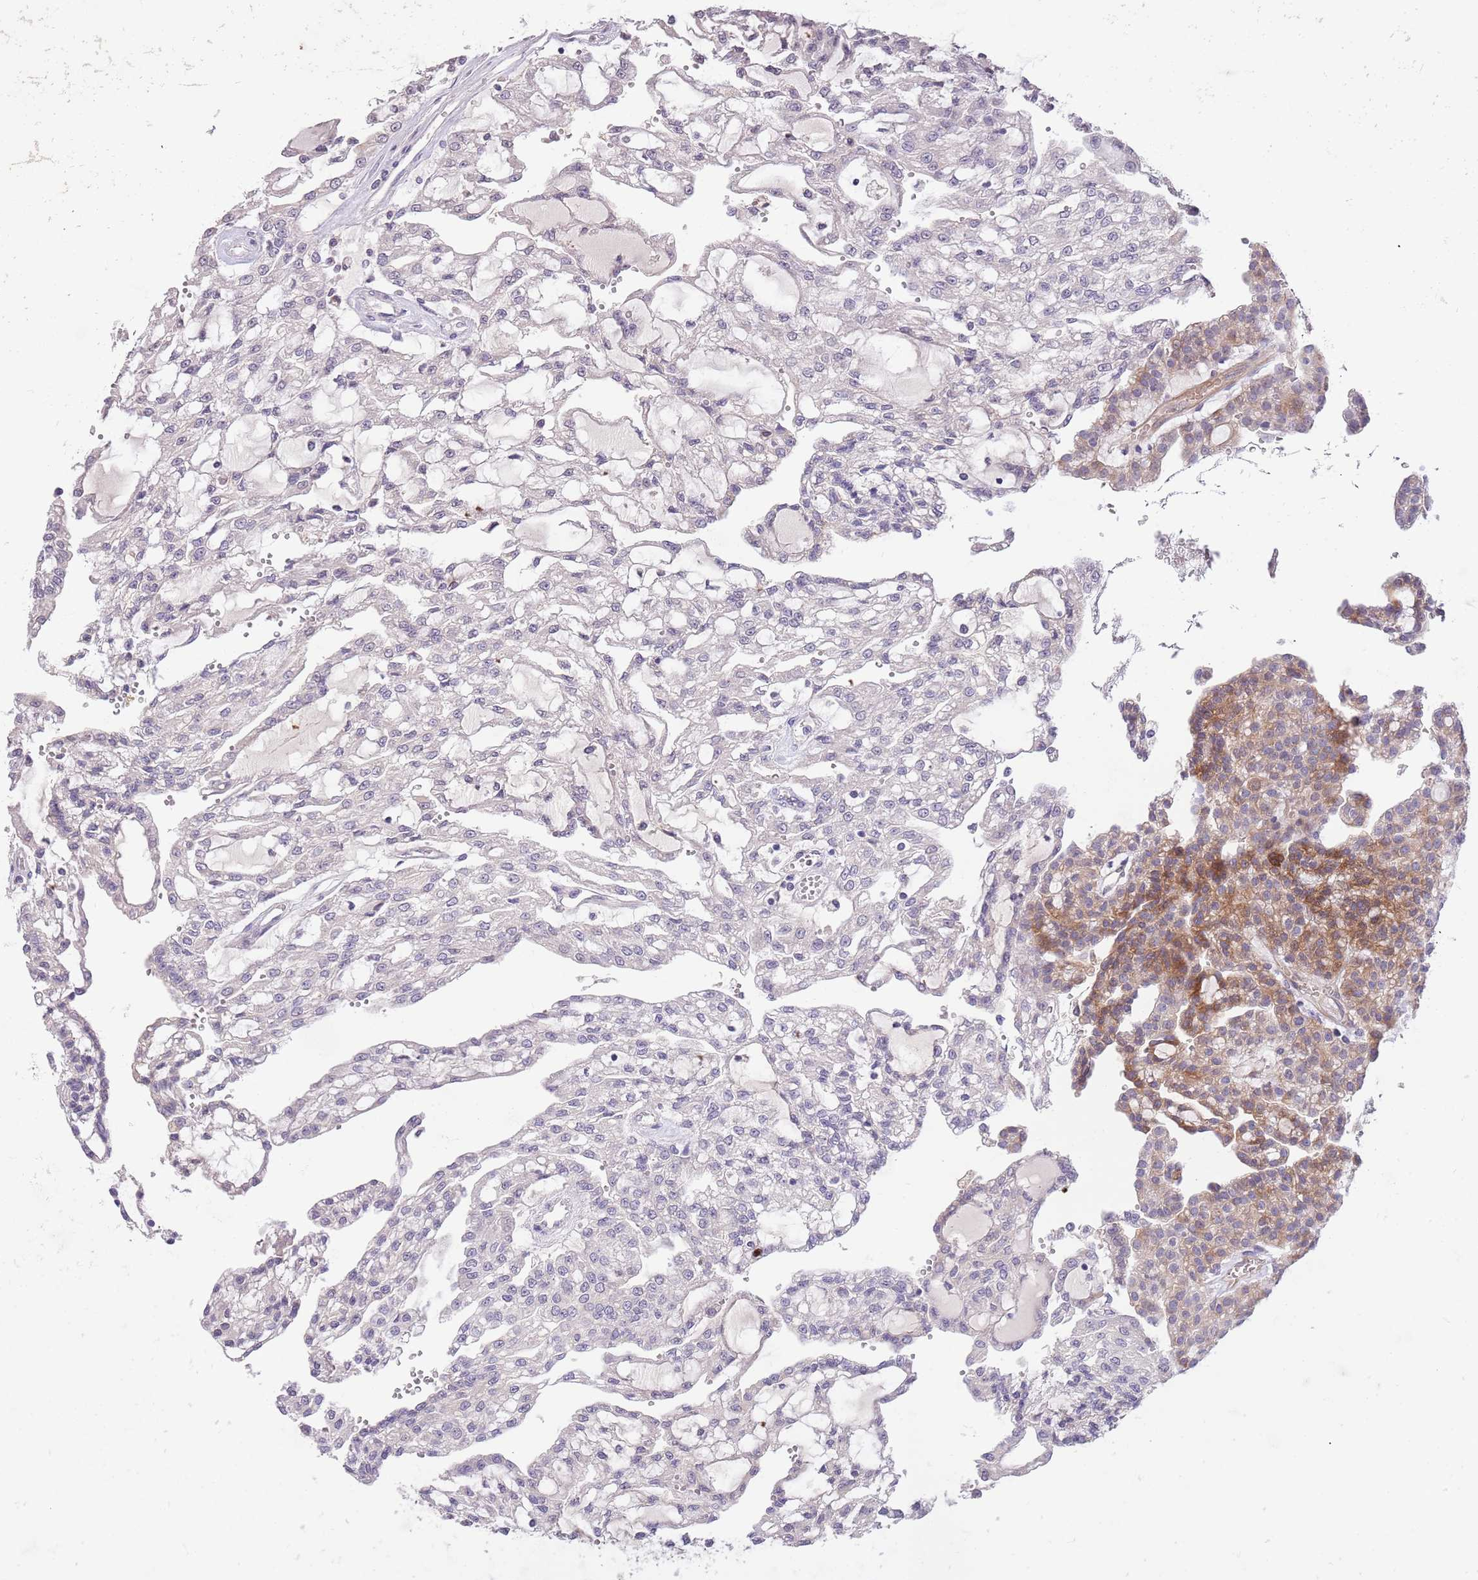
{"staining": {"intensity": "negative", "quantity": "none", "location": "none"}, "tissue": "renal cancer", "cell_type": "Tumor cells", "image_type": "cancer", "snomed": [{"axis": "morphology", "description": "Adenocarcinoma, NOS"}, {"axis": "topography", "description": "Kidney"}], "caption": "This is a image of immunohistochemistry staining of renal cancer (adenocarcinoma), which shows no staining in tumor cells.", "gene": "ZNF658", "patient": {"sex": "male", "age": 63}}